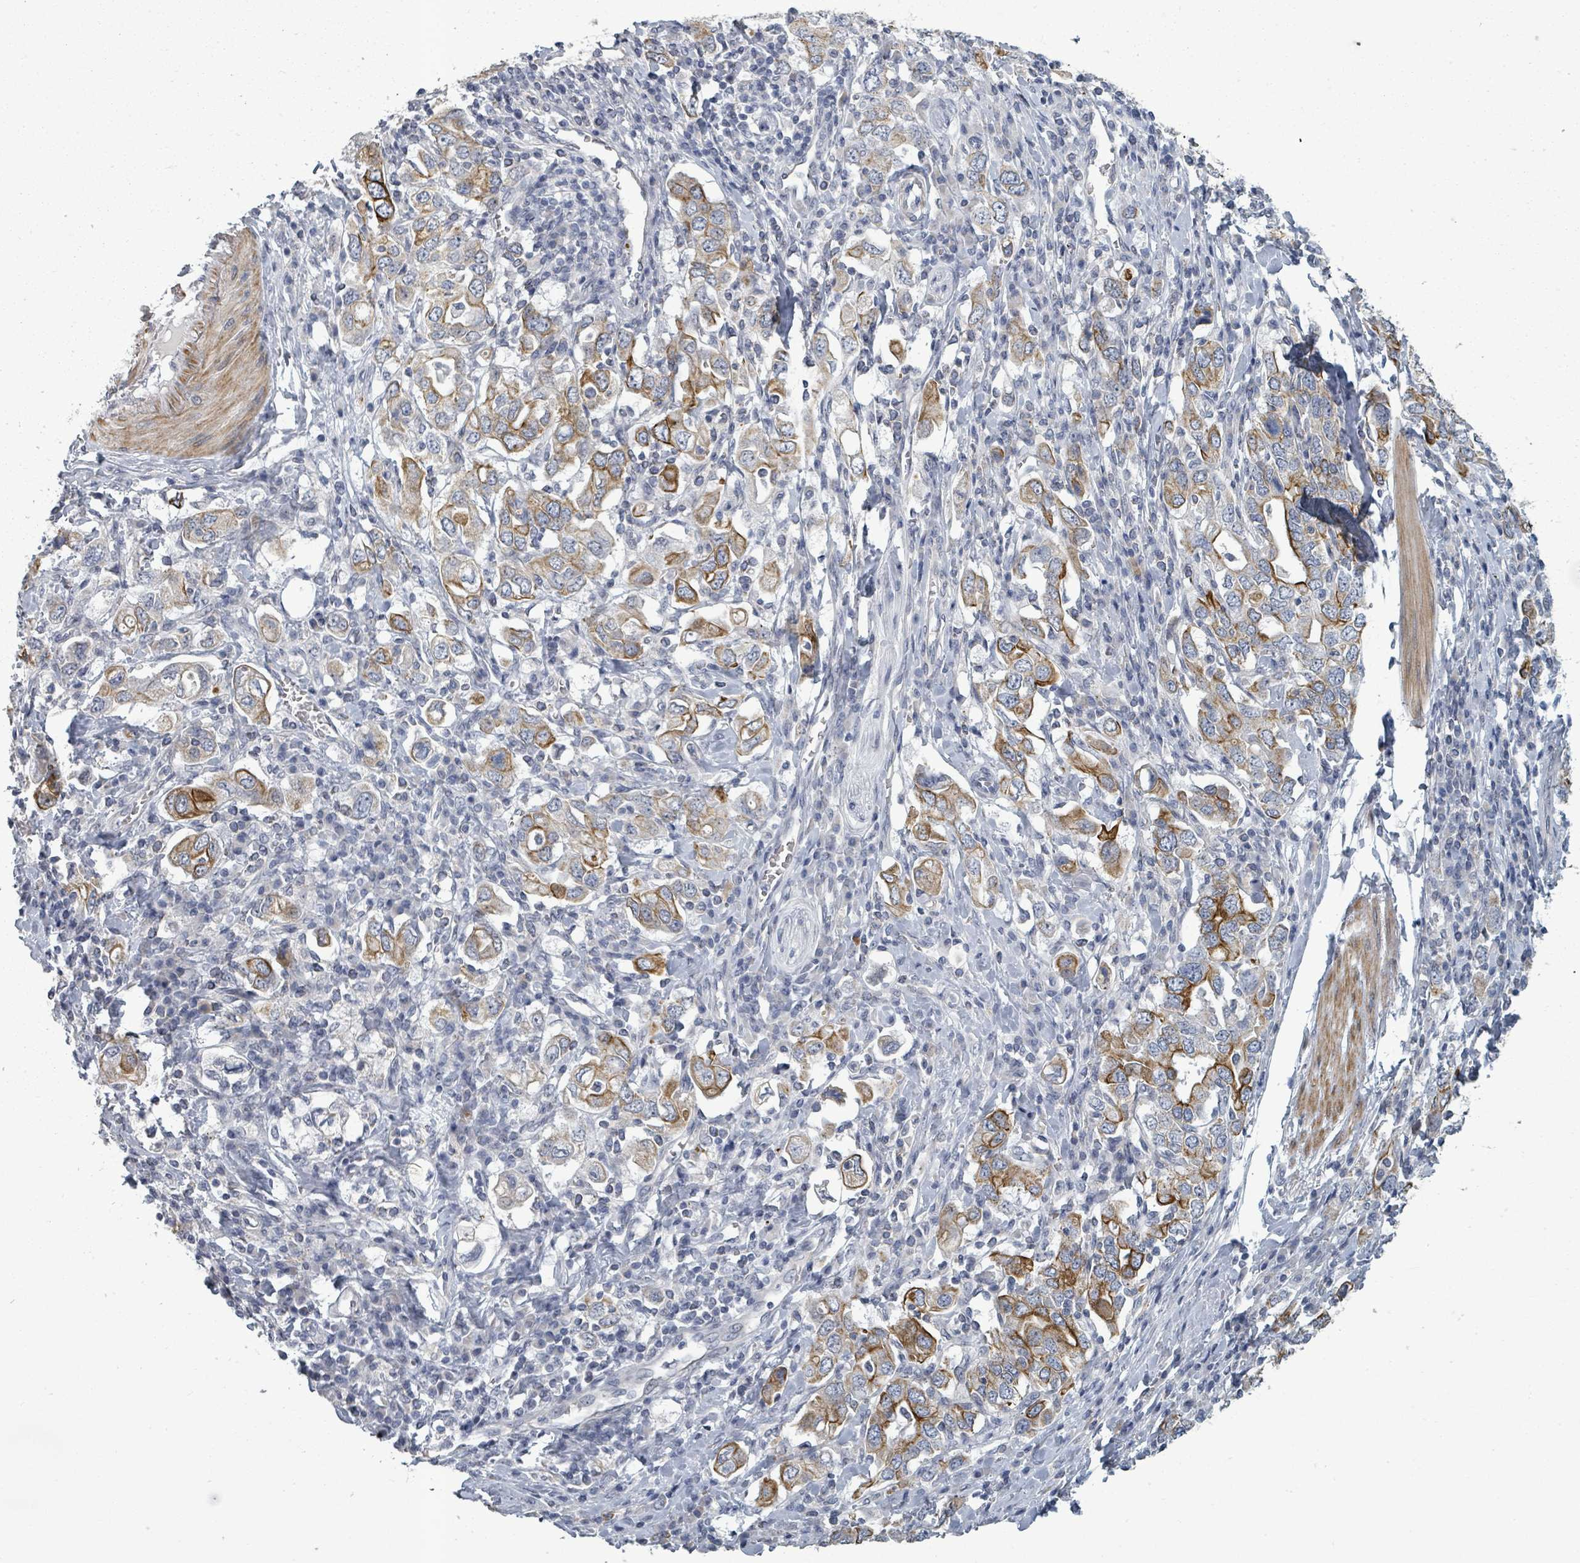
{"staining": {"intensity": "strong", "quantity": "25%-75%", "location": "cytoplasmic/membranous"}, "tissue": "stomach cancer", "cell_type": "Tumor cells", "image_type": "cancer", "snomed": [{"axis": "morphology", "description": "Adenocarcinoma, NOS"}, {"axis": "topography", "description": "Stomach, upper"}, {"axis": "topography", "description": "Stomach"}], "caption": "IHC (DAB) staining of stomach cancer shows strong cytoplasmic/membranous protein staining in about 25%-75% of tumor cells.", "gene": "PTPN20", "patient": {"sex": "male", "age": 62}}